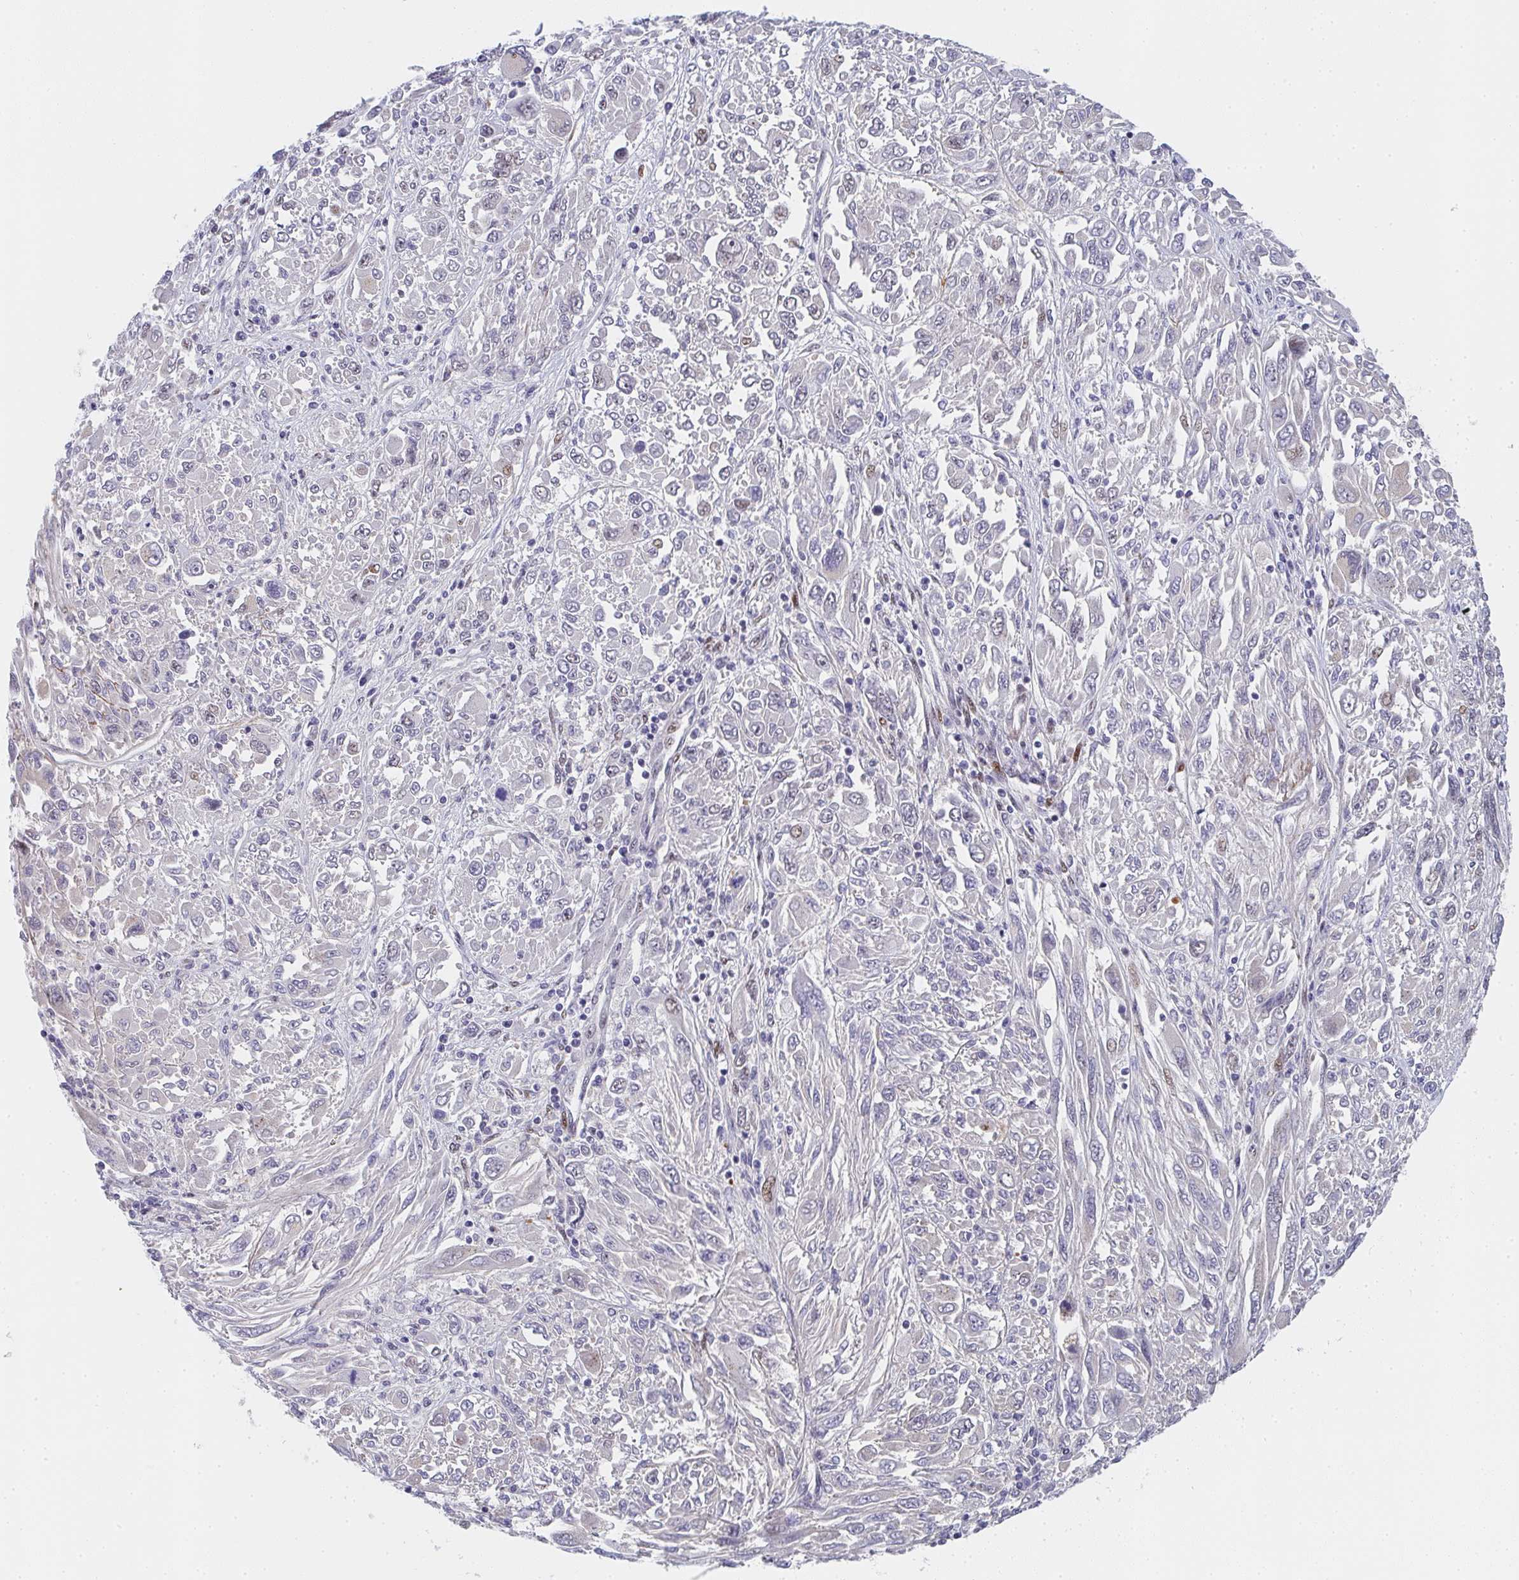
{"staining": {"intensity": "moderate", "quantity": "<25%", "location": "nuclear"}, "tissue": "melanoma", "cell_type": "Tumor cells", "image_type": "cancer", "snomed": [{"axis": "morphology", "description": "Malignant melanoma, NOS"}, {"axis": "topography", "description": "Skin"}], "caption": "This photomicrograph displays IHC staining of human melanoma, with low moderate nuclear expression in about <25% of tumor cells.", "gene": "ZIC3", "patient": {"sex": "female", "age": 91}}